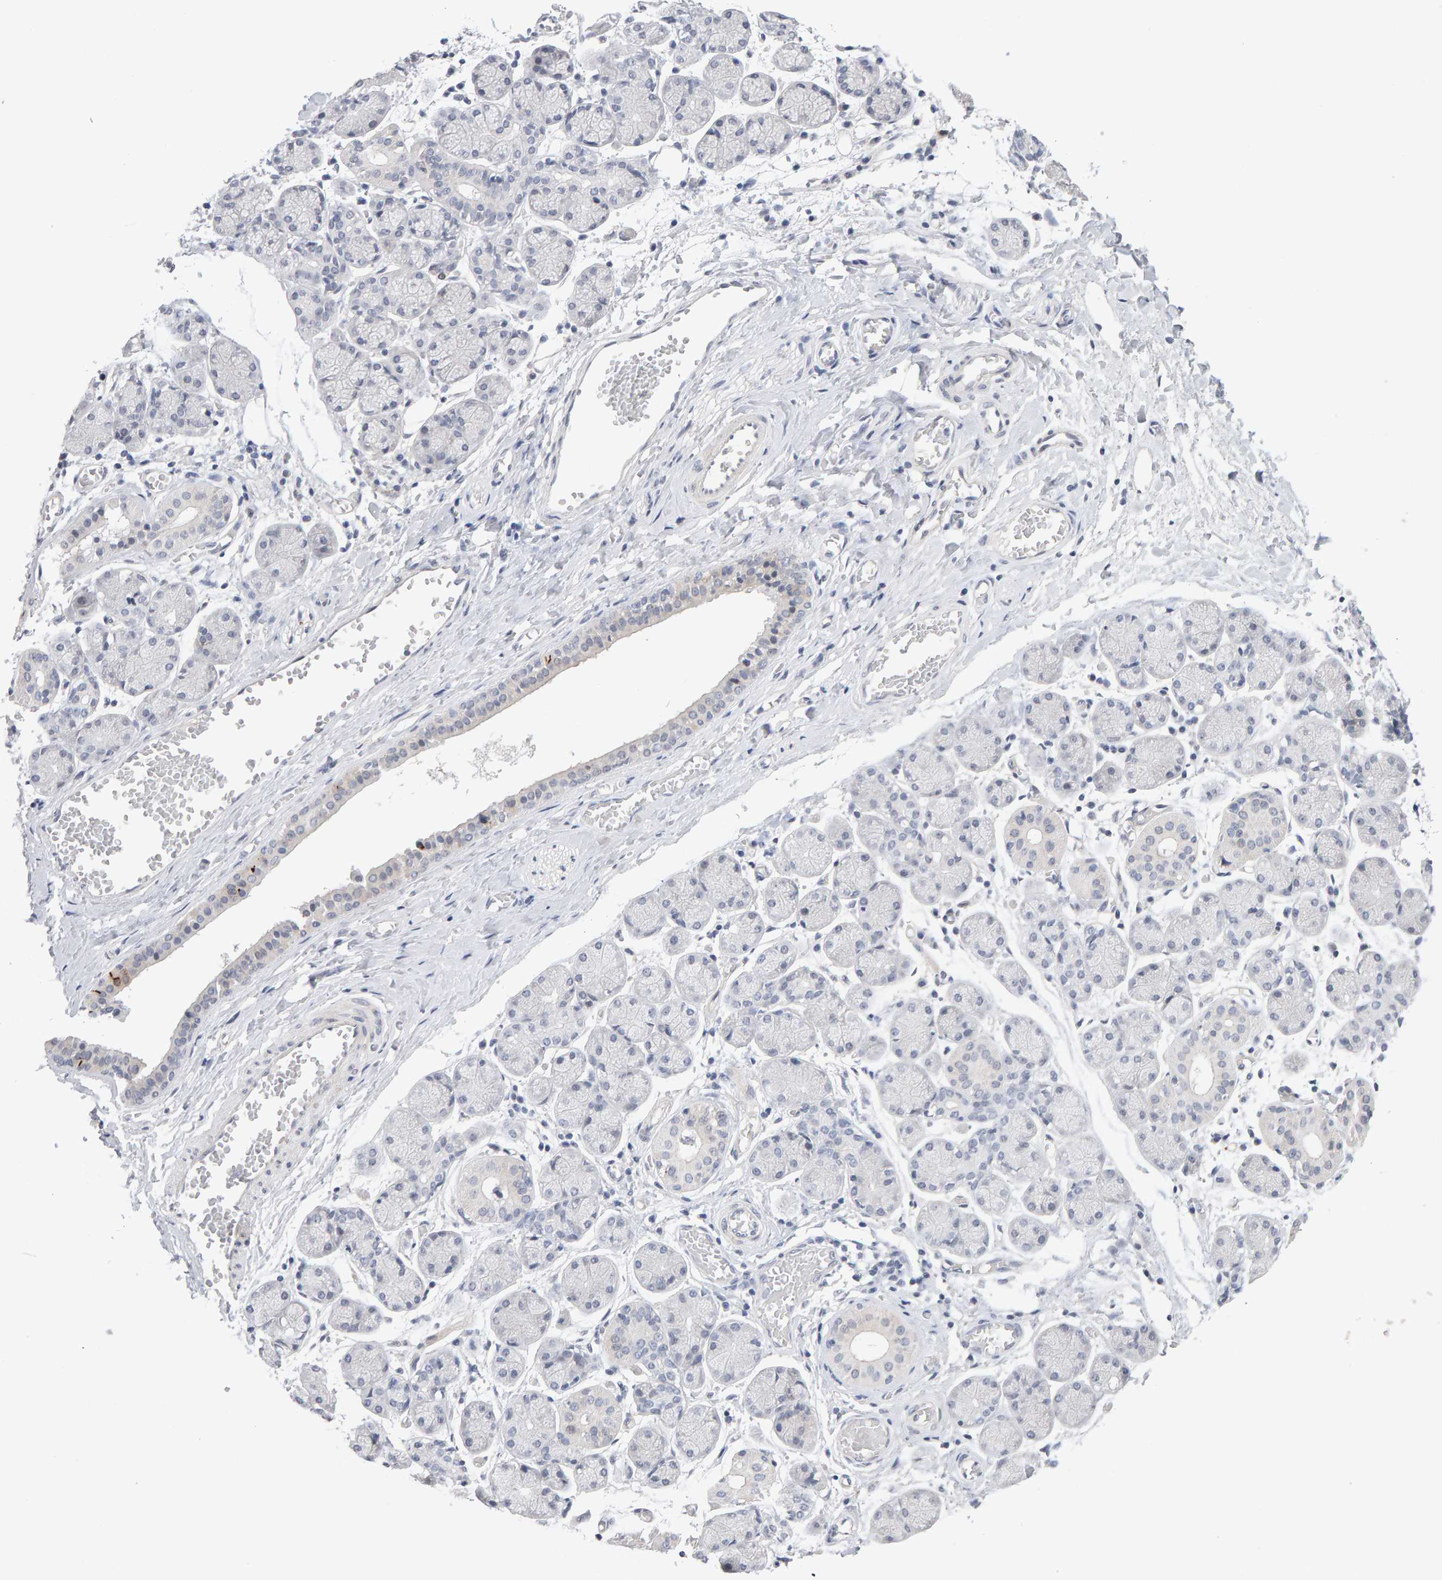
{"staining": {"intensity": "negative", "quantity": "none", "location": "none"}, "tissue": "salivary gland", "cell_type": "Glandular cells", "image_type": "normal", "snomed": [{"axis": "morphology", "description": "Normal tissue, NOS"}, {"axis": "topography", "description": "Salivary gland"}], "caption": "Protein analysis of unremarkable salivary gland exhibits no significant positivity in glandular cells.", "gene": "HNF4A", "patient": {"sex": "female", "age": 24}}